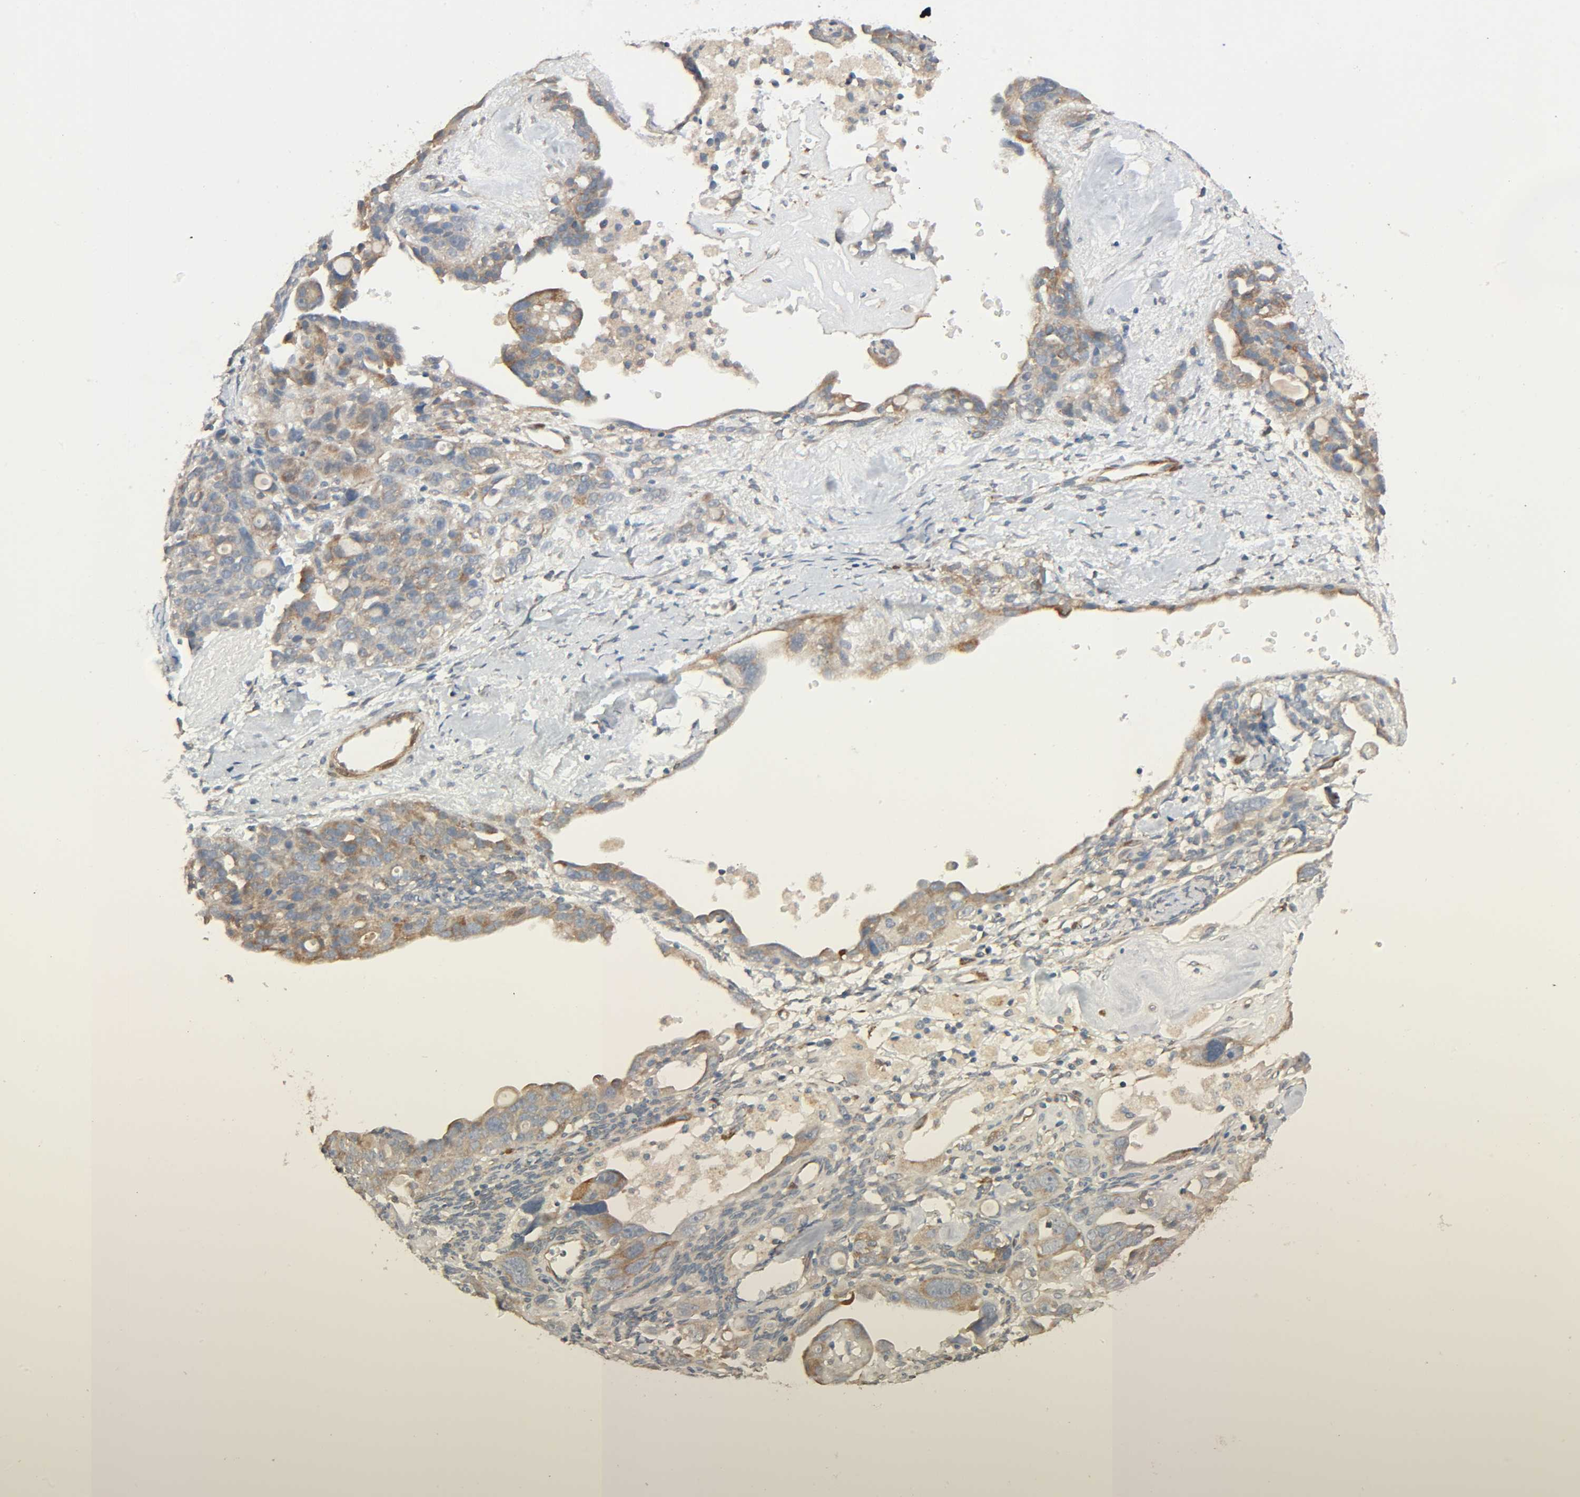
{"staining": {"intensity": "weak", "quantity": ">75%", "location": "cytoplasmic/membranous"}, "tissue": "ovarian cancer", "cell_type": "Tumor cells", "image_type": "cancer", "snomed": [{"axis": "morphology", "description": "Cystadenocarcinoma, serous, NOS"}, {"axis": "topography", "description": "Ovary"}], "caption": "Human ovarian cancer stained for a protein (brown) exhibits weak cytoplasmic/membranous positive staining in about >75% of tumor cells.", "gene": "PTK2", "patient": {"sex": "female", "age": 66}}